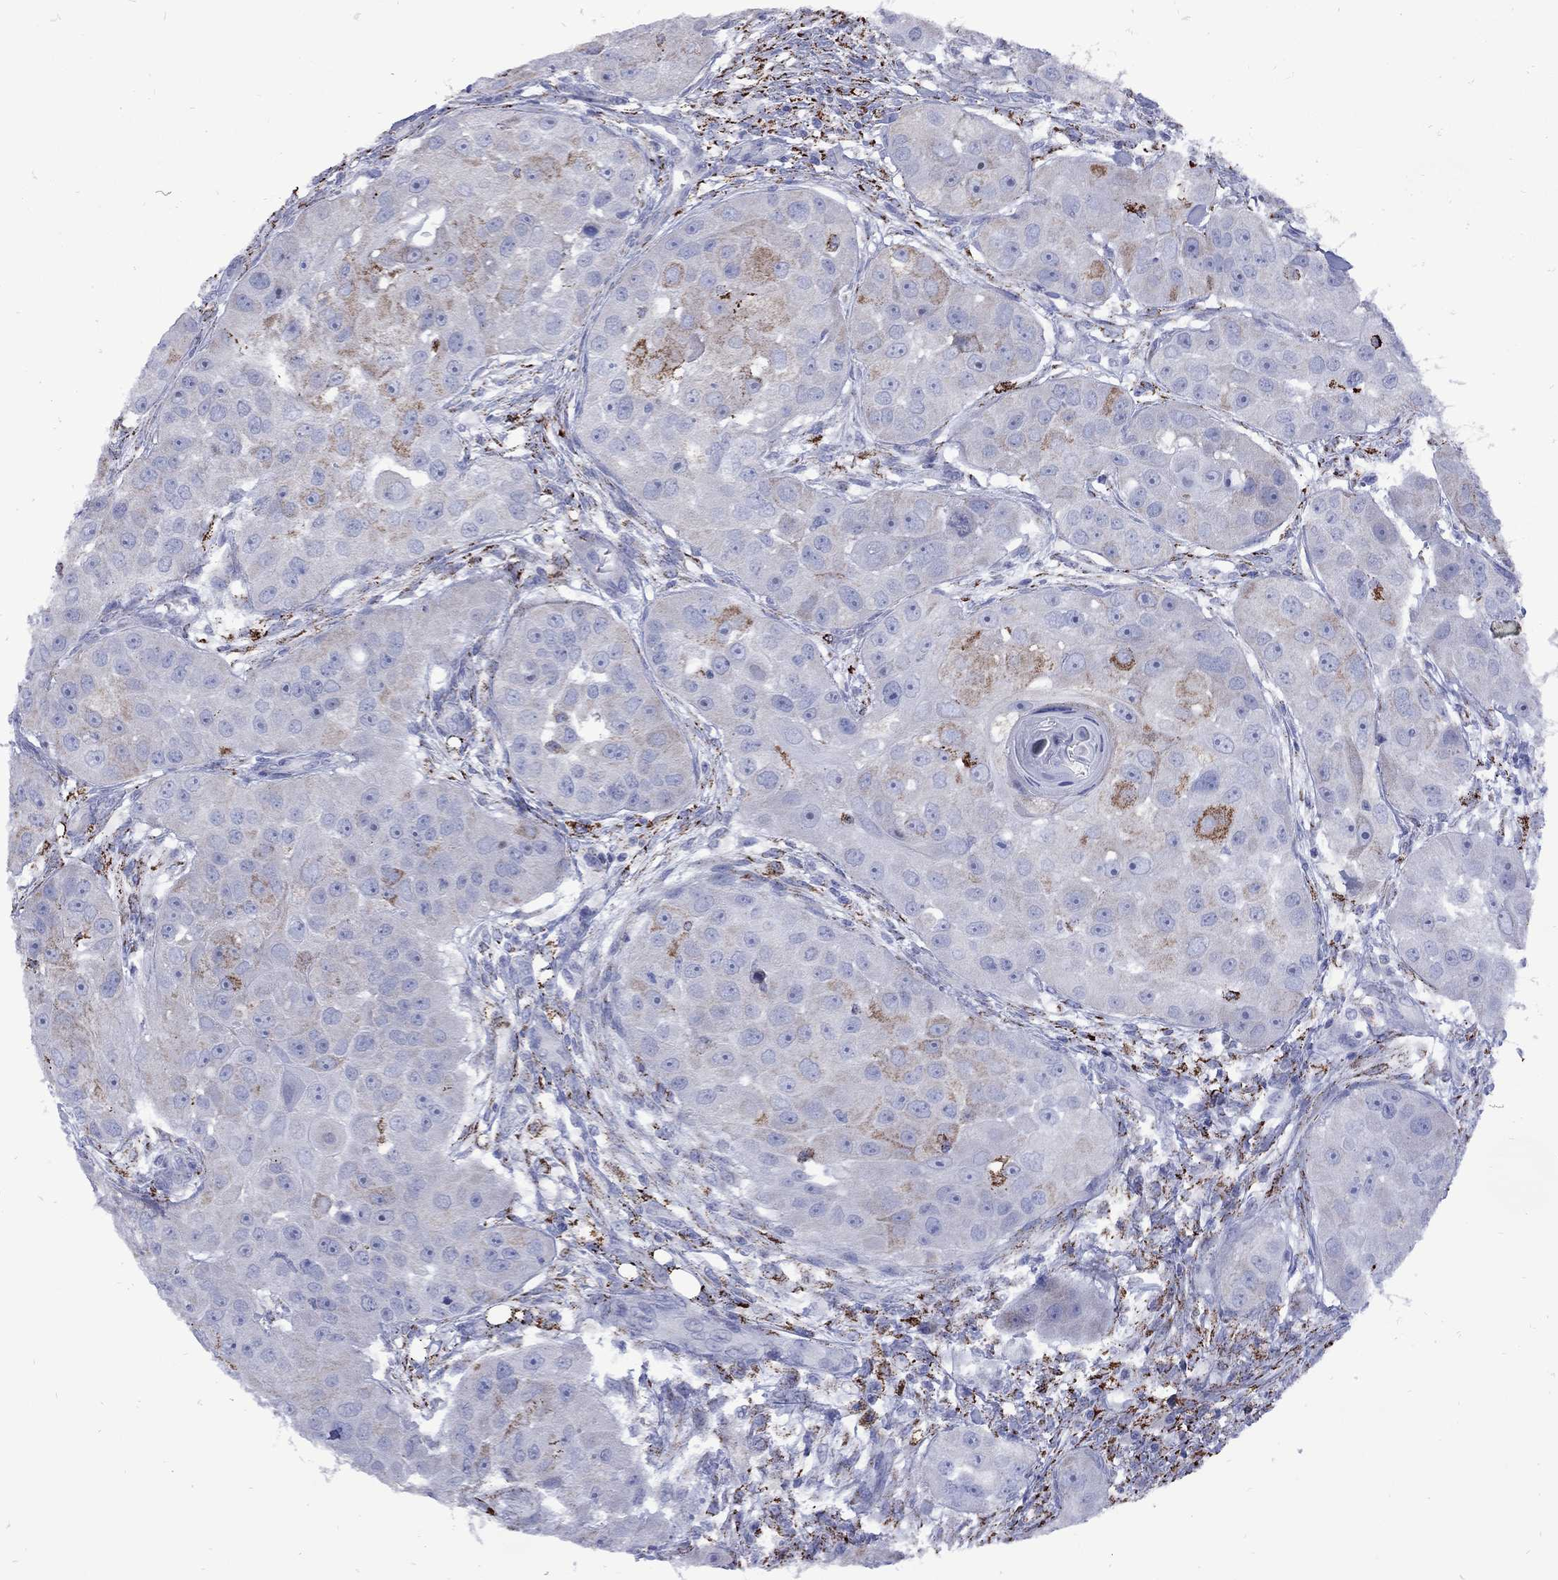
{"staining": {"intensity": "strong", "quantity": "<25%", "location": "cytoplasmic/membranous"}, "tissue": "head and neck cancer", "cell_type": "Tumor cells", "image_type": "cancer", "snomed": [{"axis": "morphology", "description": "Squamous cell carcinoma, NOS"}, {"axis": "topography", "description": "Head-Neck"}], "caption": "A micrograph of human head and neck squamous cell carcinoma stained for a protein exhibits strong cytoplasmic/membranous brown staining in tumor cells.", "gene": "SESTD1", "patient": {"sex": "male", "age": 51}}